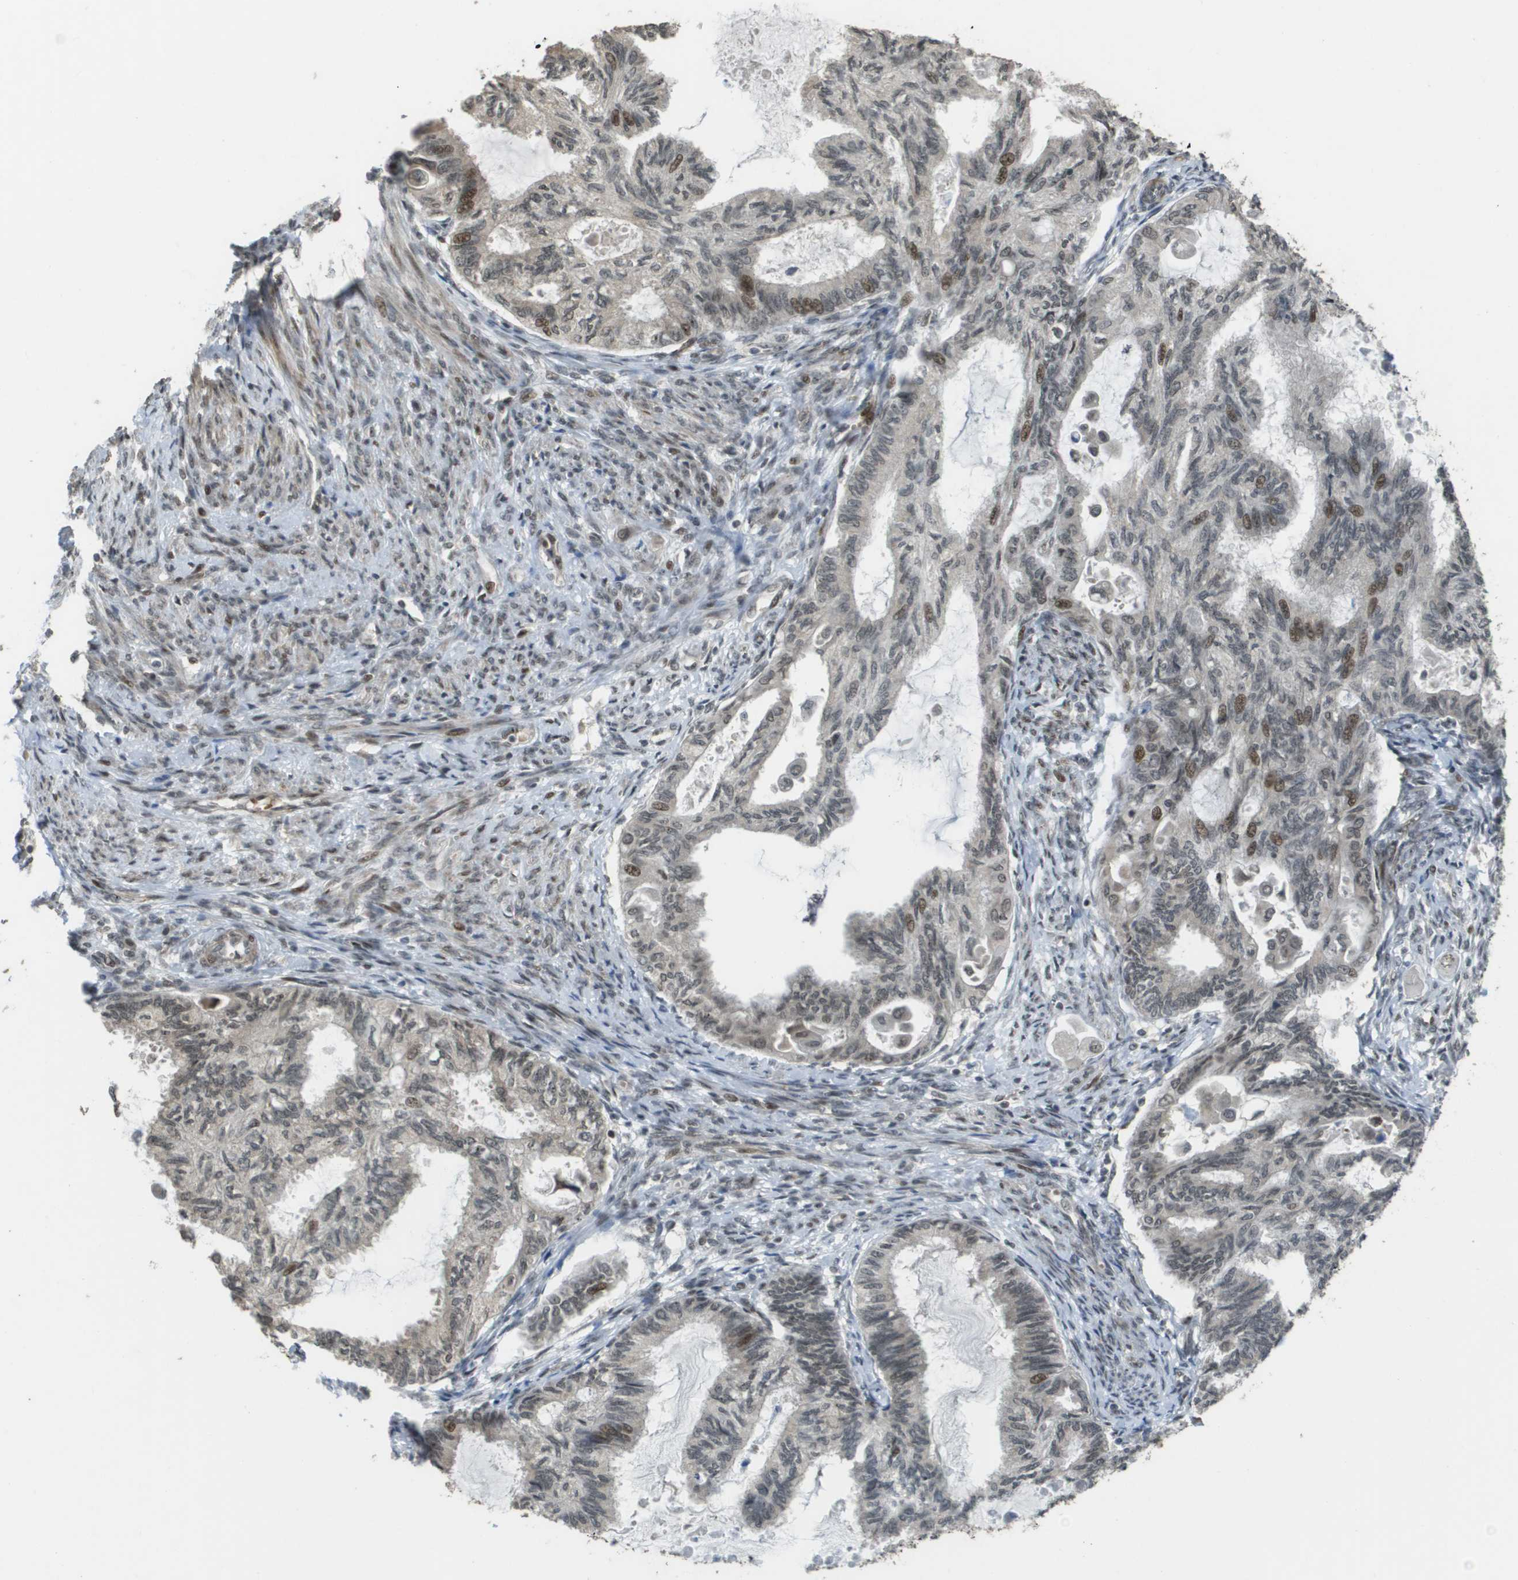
{"staining": {"intensity": "moderate", "quantity": "<25%", "location": "nuclear"}, "tissue": "cervical cancer", "cell_type": "Tumor cells", "image_type": "cancer", "snomed": [{"axis": "morphology", "description": "Normal tissue, NOS"}, {"axis": "morphology", "description": "Adenocarcinoma, NOS"}, {"axis": "topography", "description": "Cervix"}, {"axis": "topography", "description": "Endometrium"}], "caption": "Immunohistochemical staining of adenocarcinoma (cervical) displays low levels of moderate nuclear protein staining in approximately <25% of tumor cells.", "gene": "KAT5", "patient": {"sex": "female", "age": 86}}